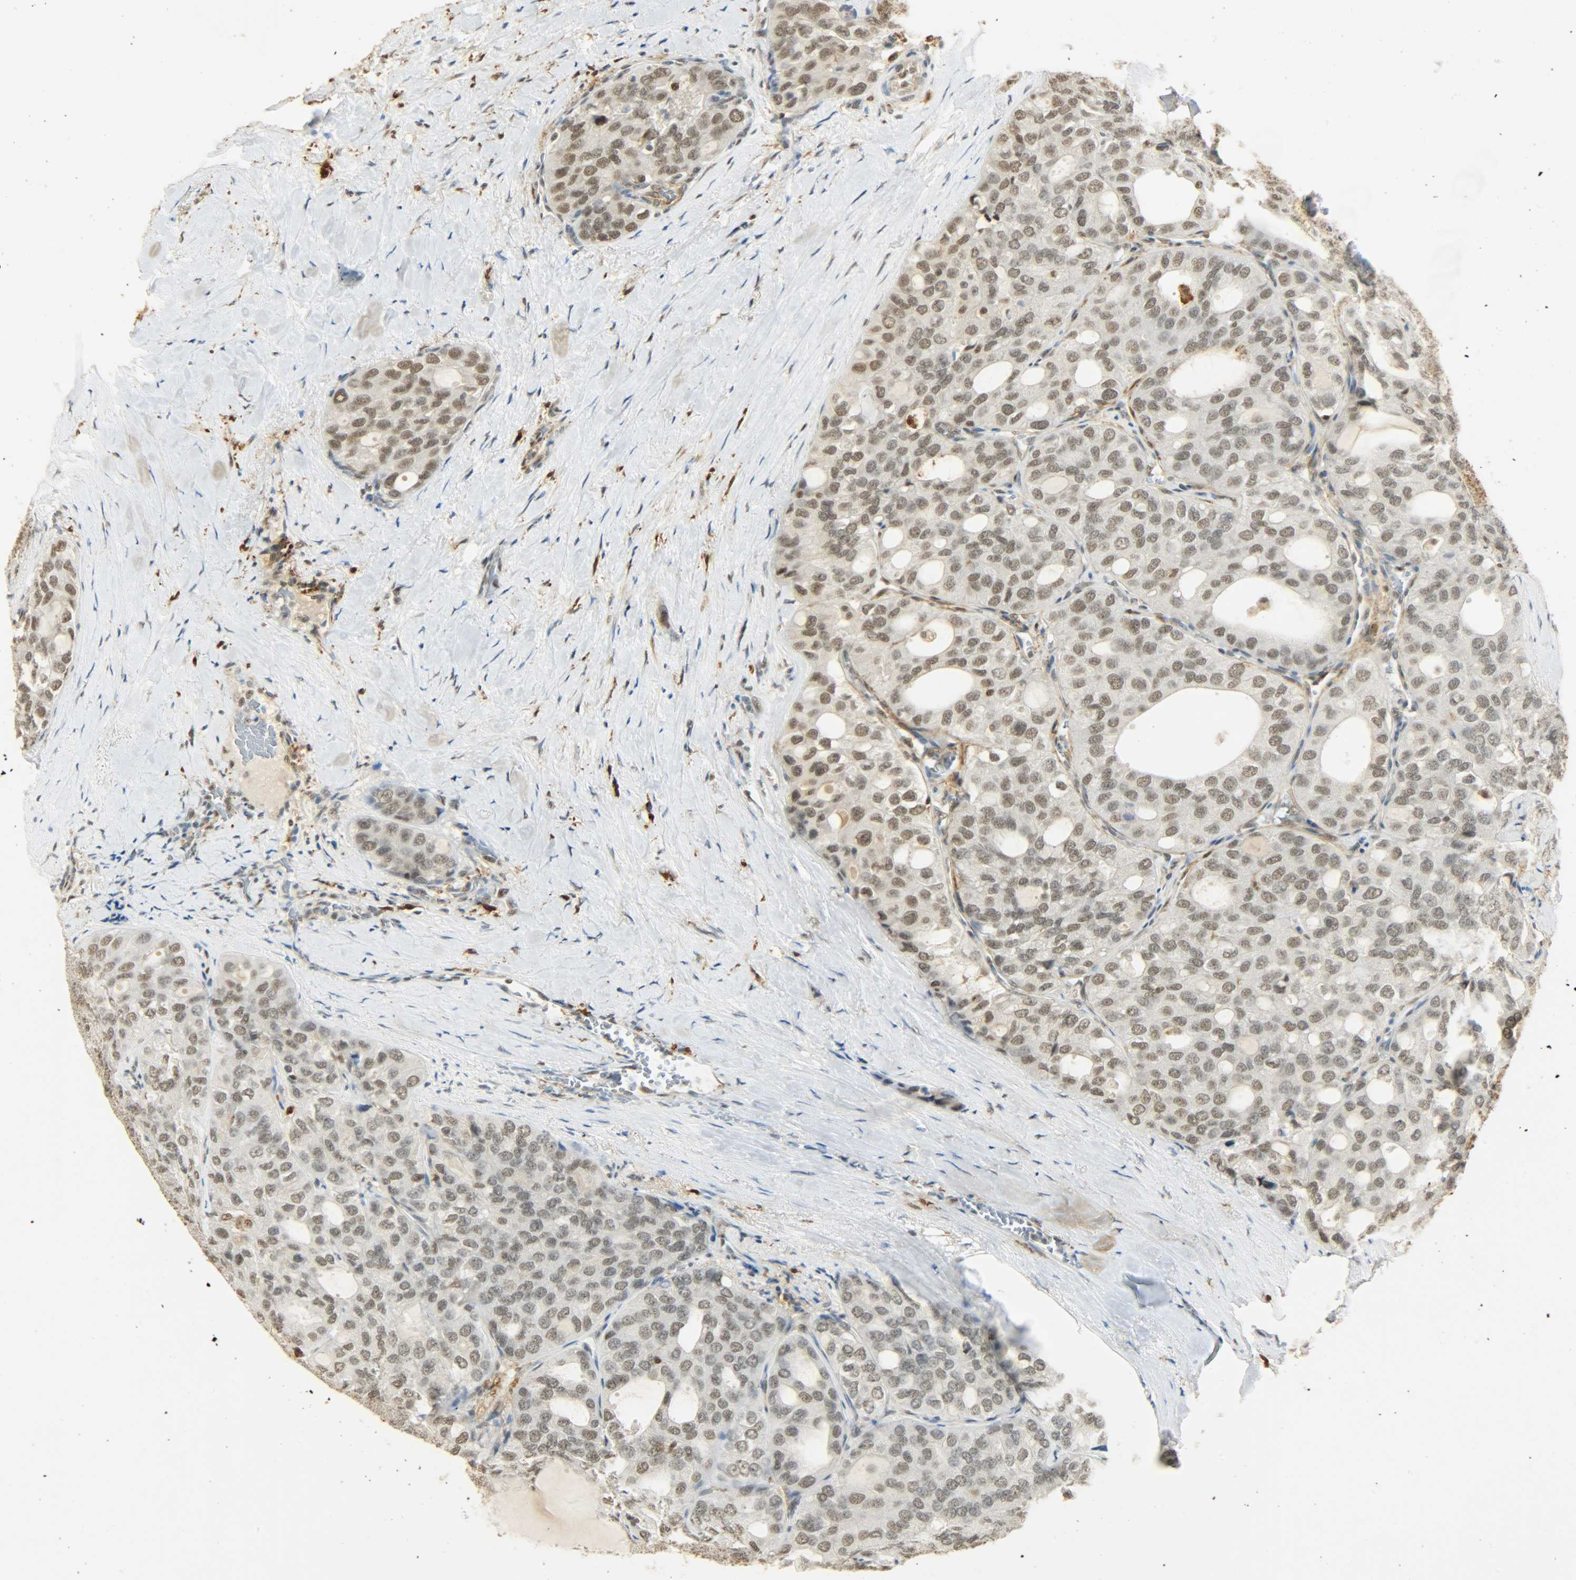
{"staining": {"intensity": "weak", "quantity": ">75%", "location": "nuclear"}, "tissue": "thyroid cancer", "cell_type": "Tumor cells", "image_type": "cancer", "snomed": [{"axis": "morphology", "description": "Follicular adenoma carcinoma, NOS"}, {"axis": "topography", "description": "Thyroid gland"}], "caption": "A high-resolution micrograph shows IHC staining of thyroid cancer, which exhibits weak nuclear positivity in approximately >75% of tumor cells. Using DAB (3,3'-diaminobenzidine) (brown) and hematoxylin (blue) stains, captured at high magnification using brightfield microscopy.", "gene": "NGFR", "patient": {"sex": "male", "age": 75}}